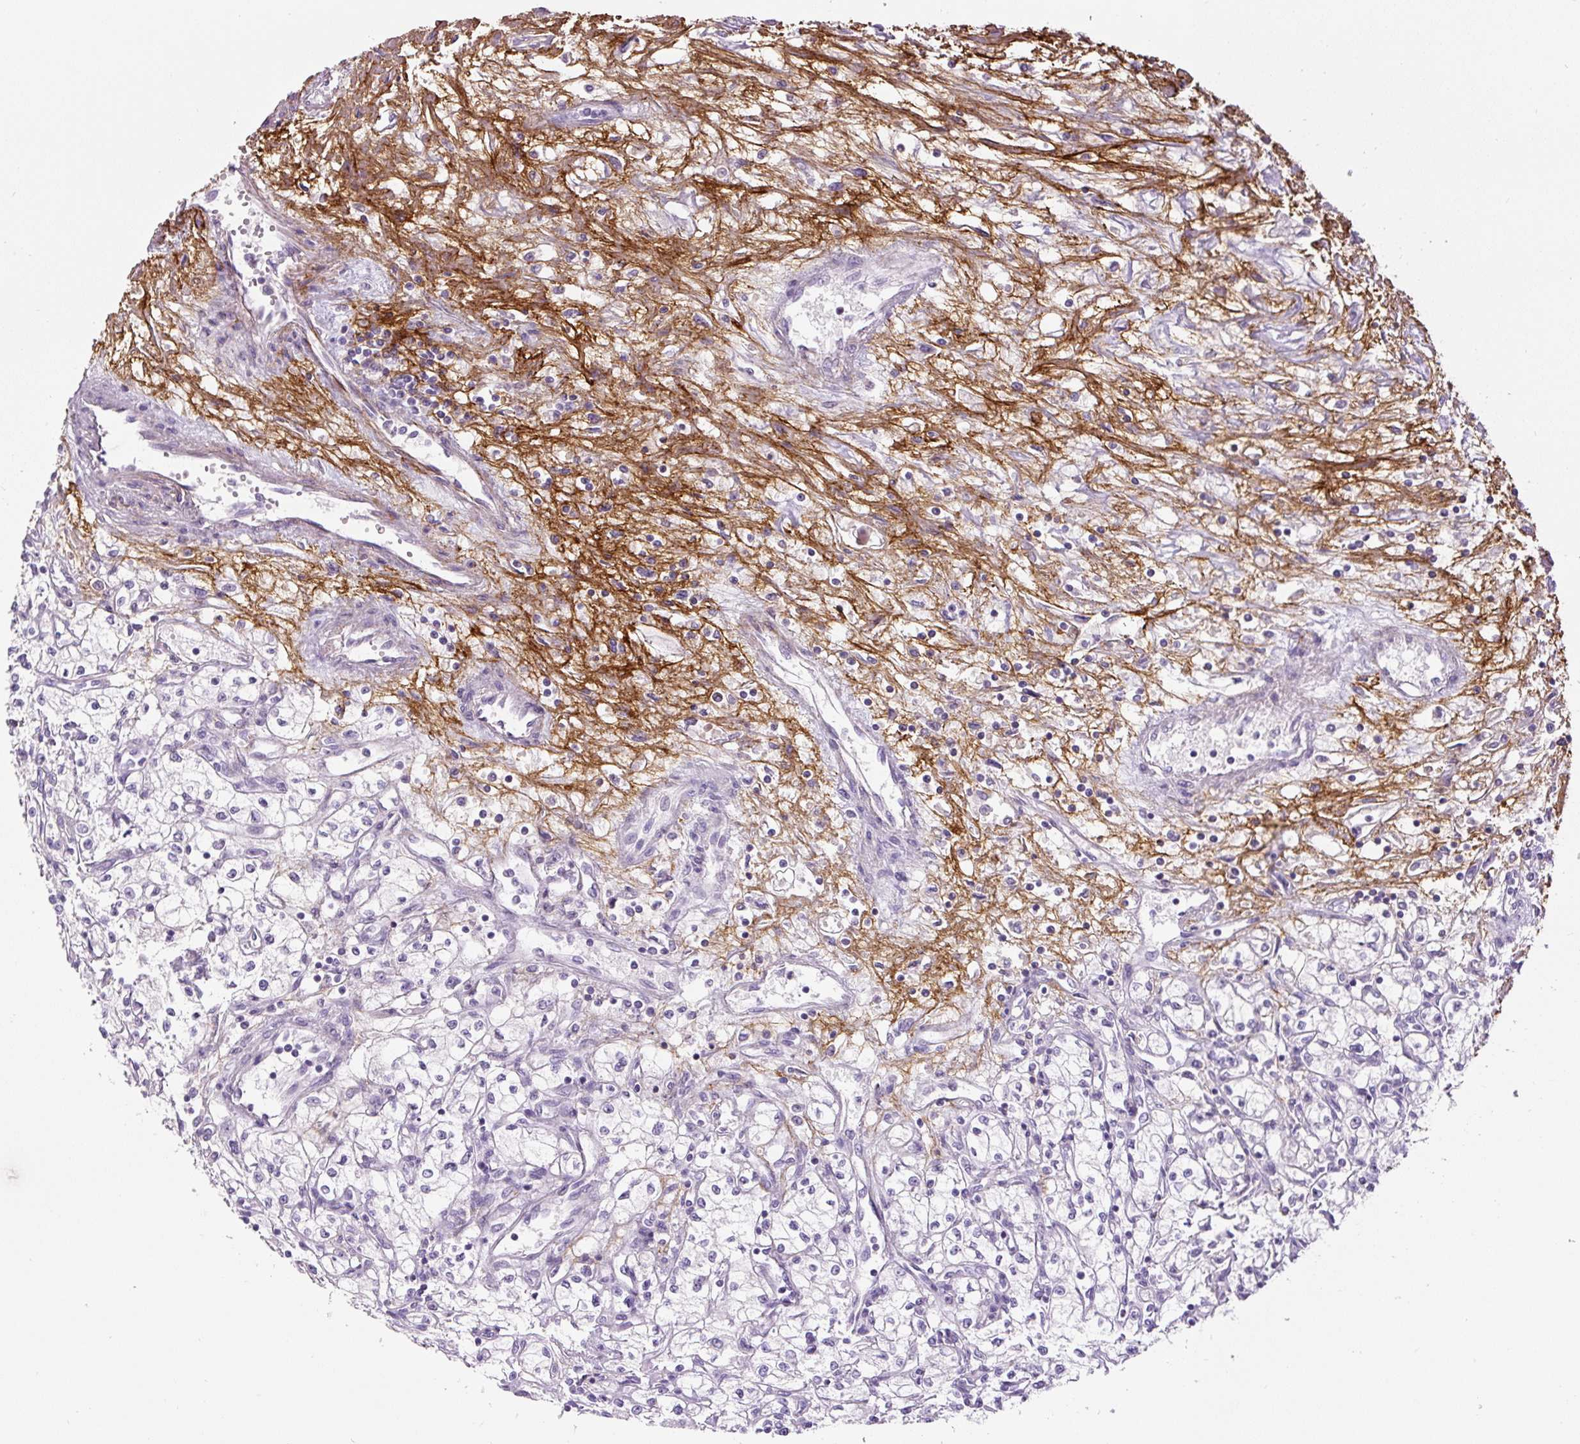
{"staining": {"intensity": "negative", "quantity": "none", "location": "none"}, "tissue": "renal cancer", "cell_type": "Tumor cells", "image_type": "cancer", "snomed": [{"axis": "morphology", "description": "Adenocarcinoma, NOS"}, {"axis": "topography", "description": "Kidney"}], "caption": "Immunohistochemical staining of adenocarcinoma (renal) demonstrates no significant positivity in tumor cells. Brightfield microscopy of immunohistochemistry stained with DAB (brown) and hematoxylin (blue), captured at high magnification.", "gene": "FBN1", "patient": {"sex": "male", "age": 59}}